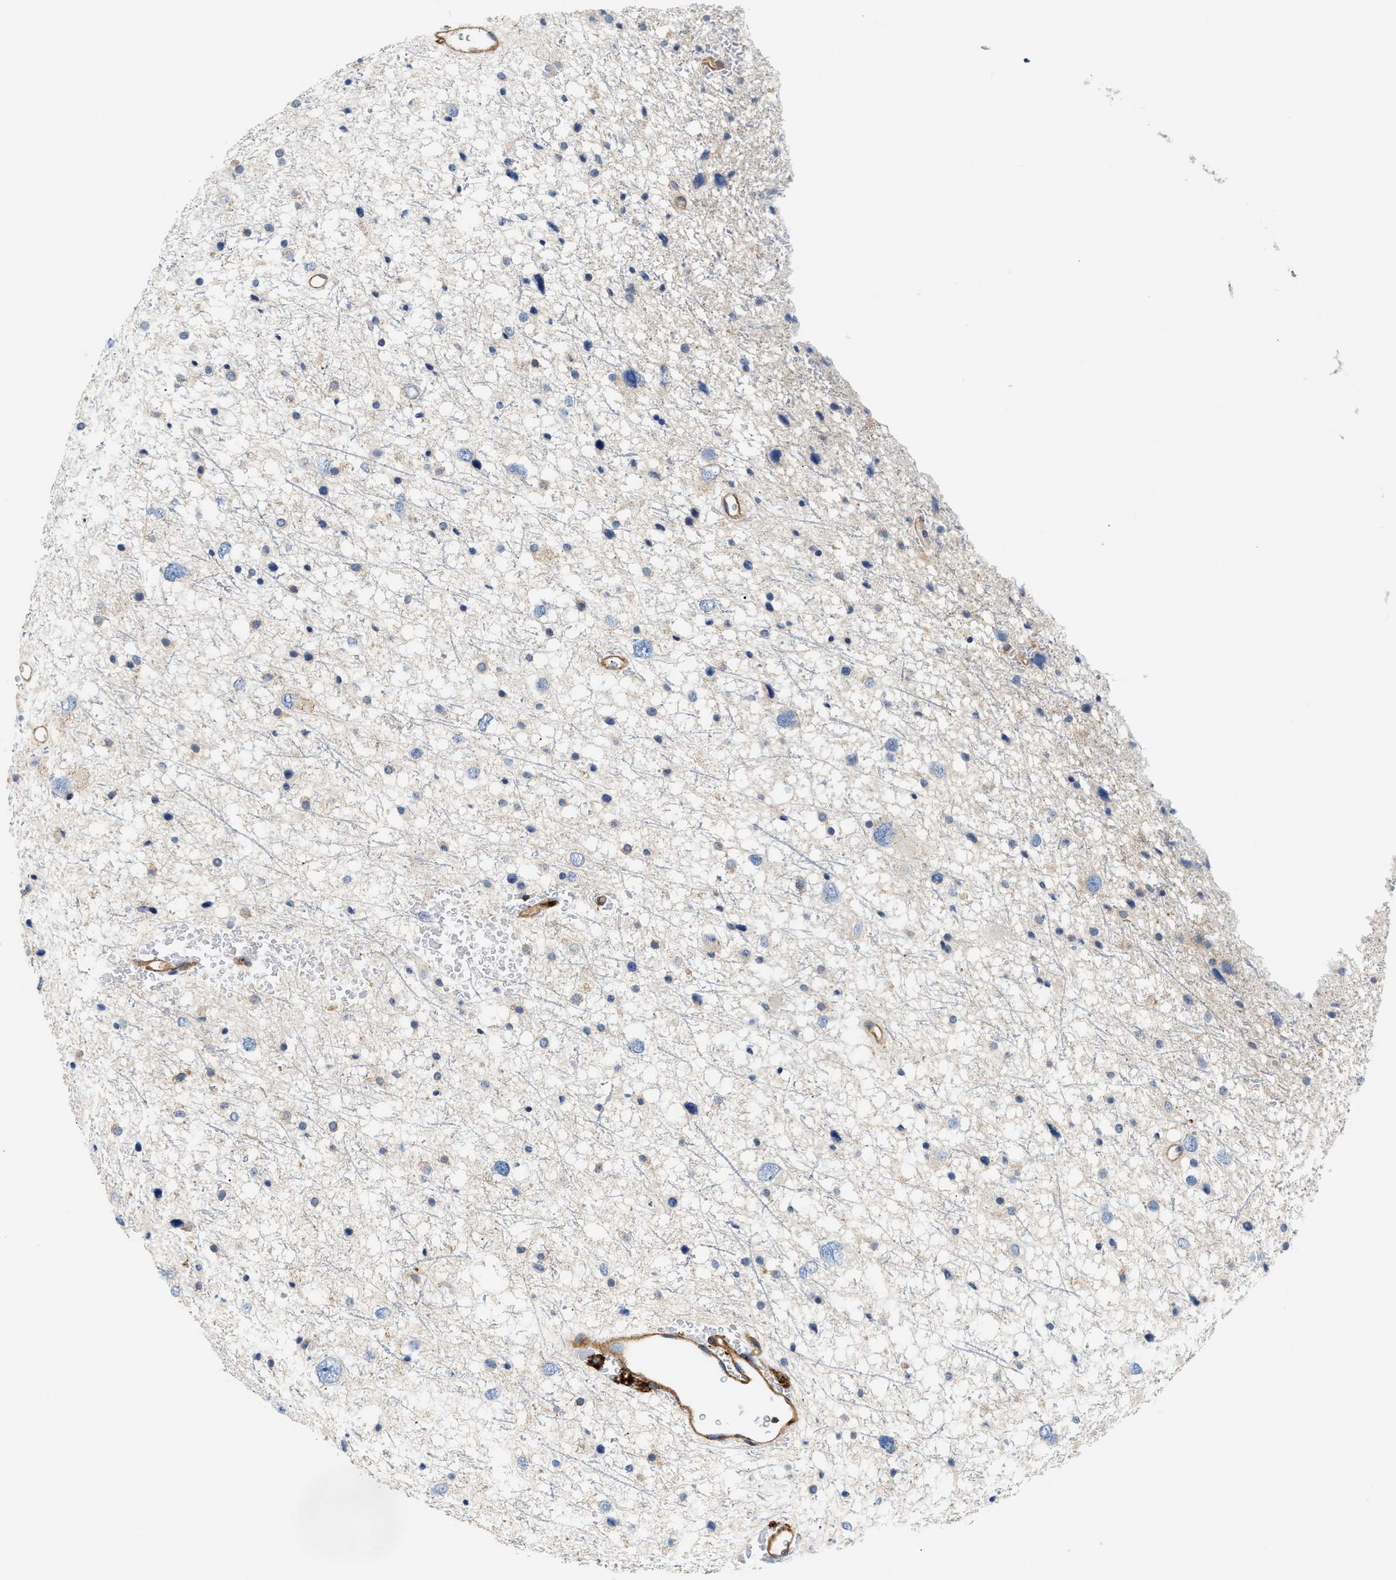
{"staining": {"intensity": "negative", "quantity": "none", "location": "none"}, "tissue": "glioma", "cell_type": "Tumor cells", "image_type": "cancer", "snomed": [{"axis": "morphology", "description": "Glioma, malignant, Low grade"}, {"axis": "topography", "description": "Brain"}], "caption": "High magnification brightfield microscopy of malignant glioma (low-grade) stained with DAB (brown) and counterstained with hematoxylin (blue): tumor cells show no significant expression.", "gene": "NSUN7", "patient": {"sex": "female", "age": 37}}